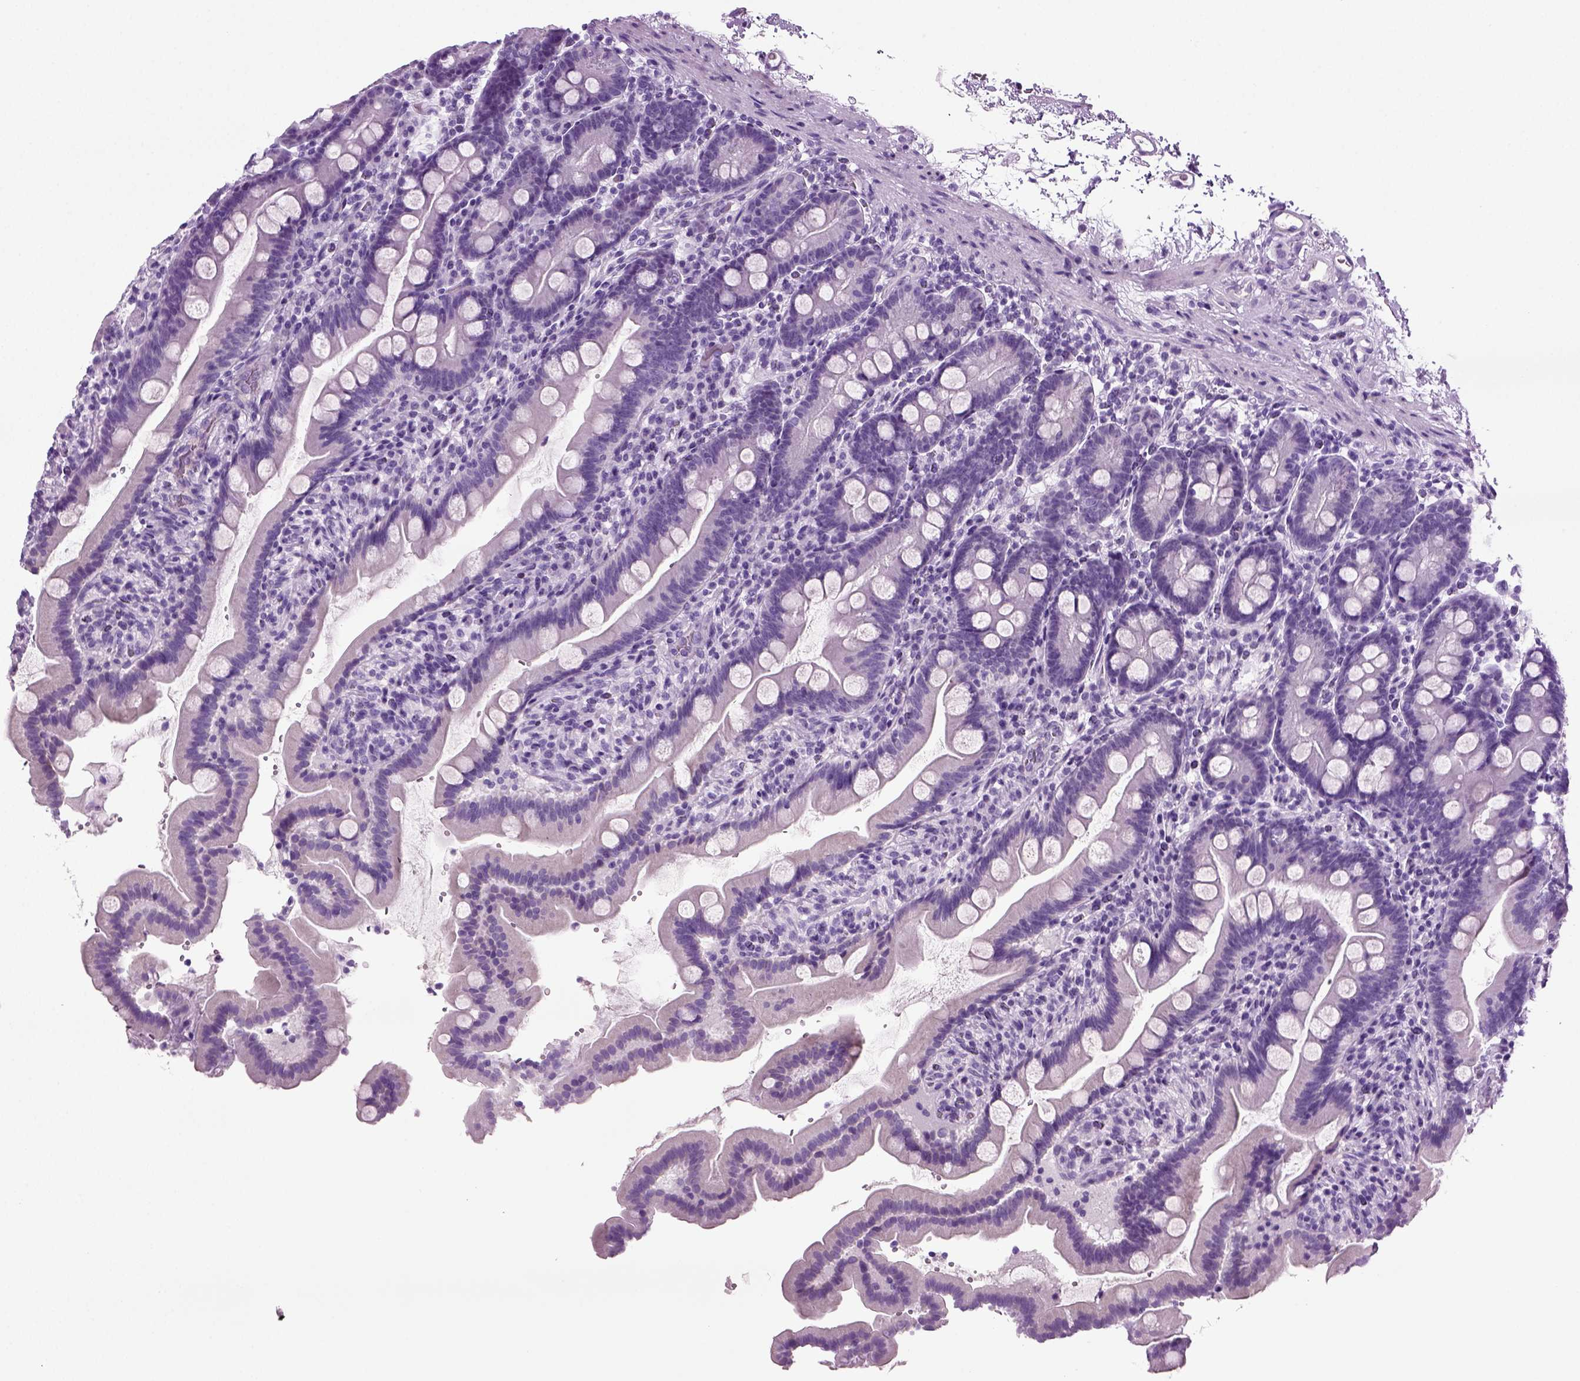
{"staining": {"intensity": "negative", "quantity": "none", "location": "none"}, "tissue": "small intestine", "cell_type": "Glandular cells", "image_type": "normal", "snomed": [{"axis": "morphology", "description": "Normal tissue, NOS"}, {"axis": "topography", "description": "Small intestine"}], "caption": "An immunohistochemistry (IHC) image of unremarkable small intestine is shown. There is no staining in glandular cells of small intestine. The staining was performed using DAB (3,3'-diaminobenzidine) to visualize the protein expression in brown, while the nuclei were stained in blue with hematoxylin (Magnification: 20x).", "gene": "CD109", "patient": {"sex": "female", "age": 44}}